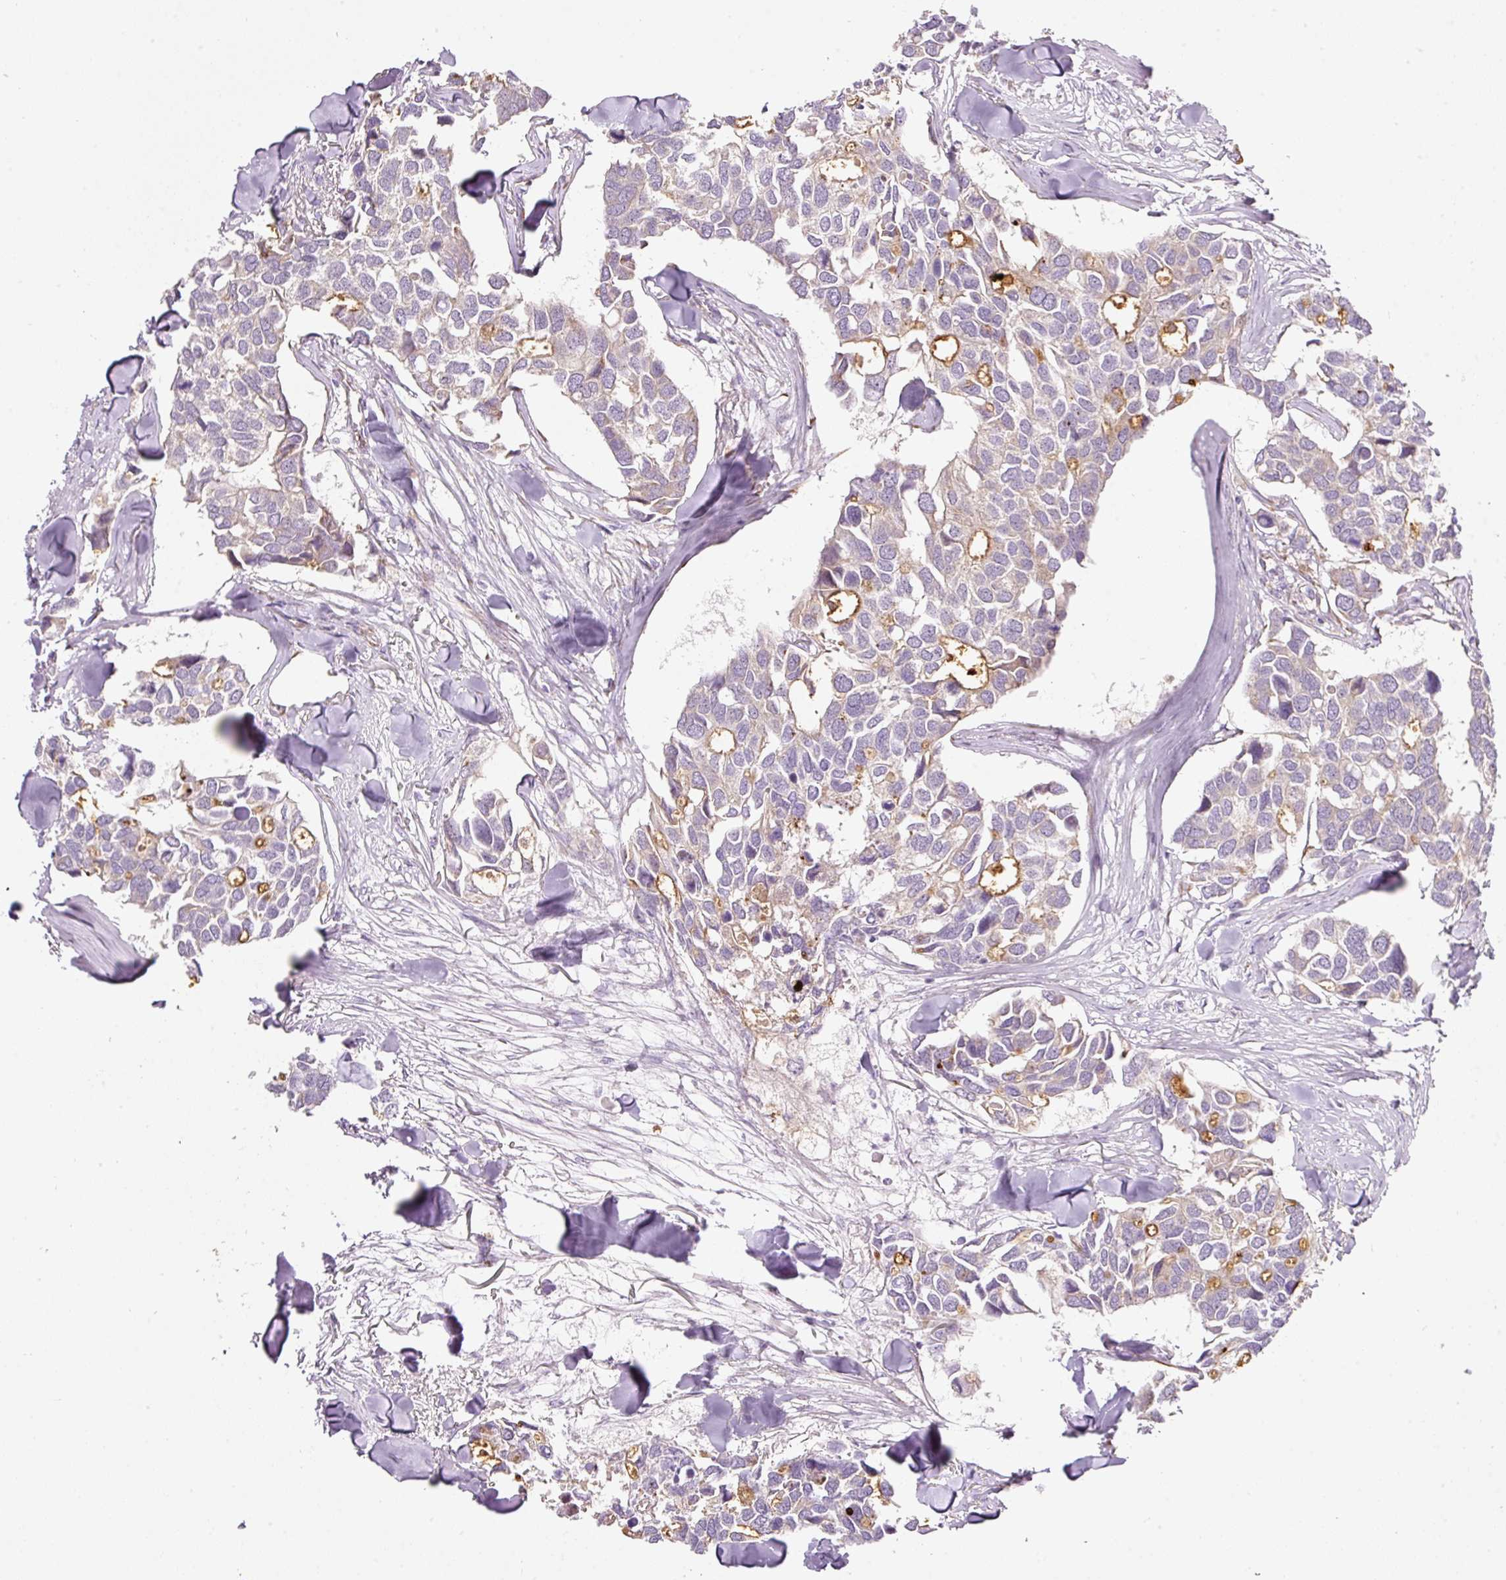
{"staining": {"intensity": "moderate", "quantity": "<25%", "location": "cytoplasmic/membranous"}, "tissue": "breast cancer", "cell_type": "Tumor cells", "image_type": "cancer", "snomed": [{"axis": "morphology", "description": "Duct carcinoma"}, {"axis": "topography", "description": "Breast"}], "caption": "Immunohistochemical staining of human breast cancer (intraductal carcinoma) reveals moderate cytoplasmic/membranous protein expression in about <25% of tumor cells.", "gene": "RSPO2", "patient": {"sex": "female", "age": 83}}